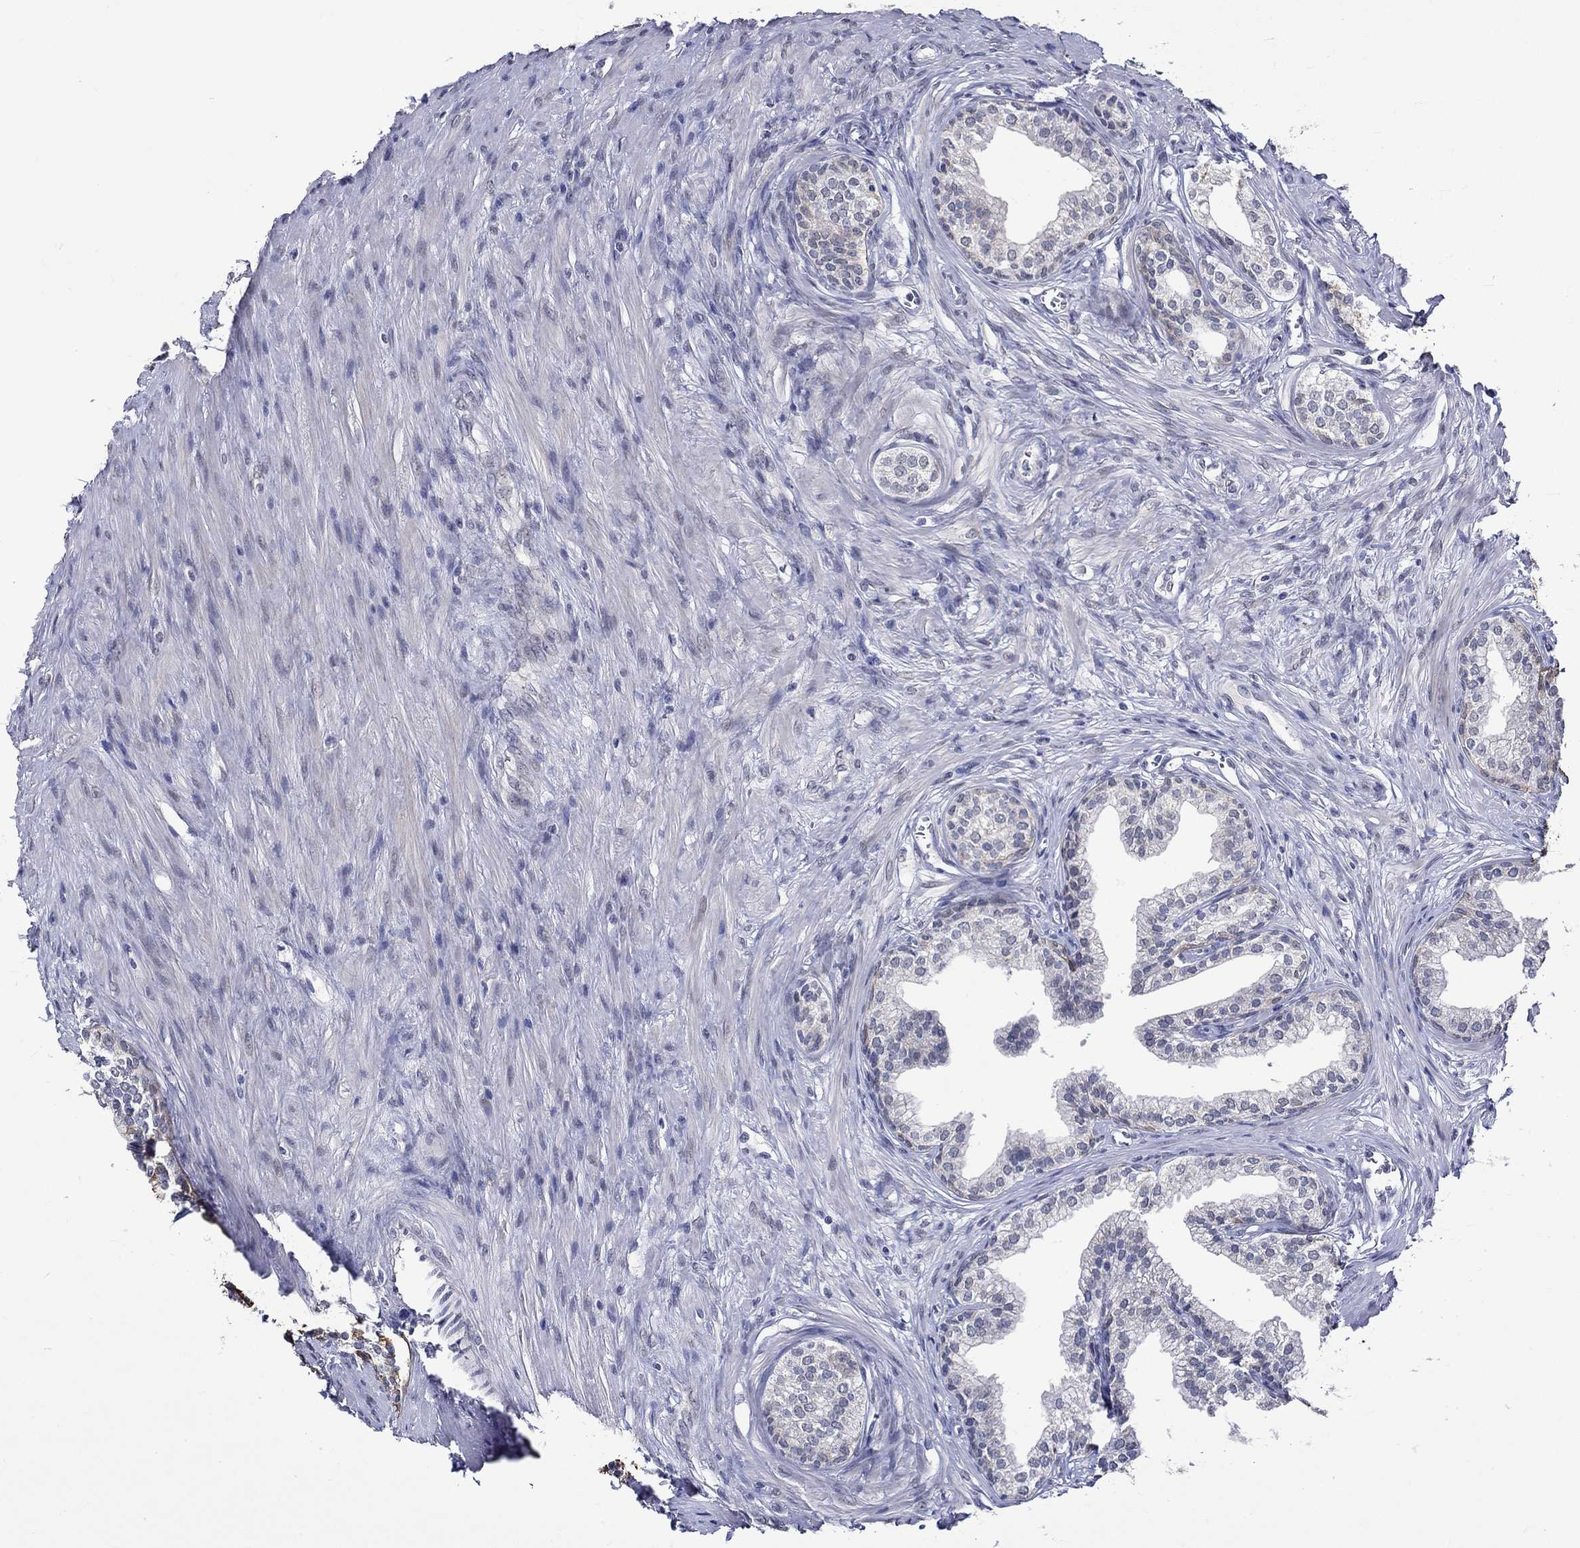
{"staining": {"intensity": "strong", "quantity": "<25%", "location": "cytoplasmic/membranous"}, "tissue": "prostate", "cell_type": "Glandular cells", "image_type": "normal", "snomed": [{"axis": "morphology", "description": "Normal tissue, NOS"}, {"axis": "topography", "description": "Prostate"}], "caption": "A histopathology image of human prostate stained for a protein exhibits strong cytoplasmic/membranous brown staining in glandular cells.", "gene": "DDX3Y", "patient": {"sex": "male", "age": 65}}